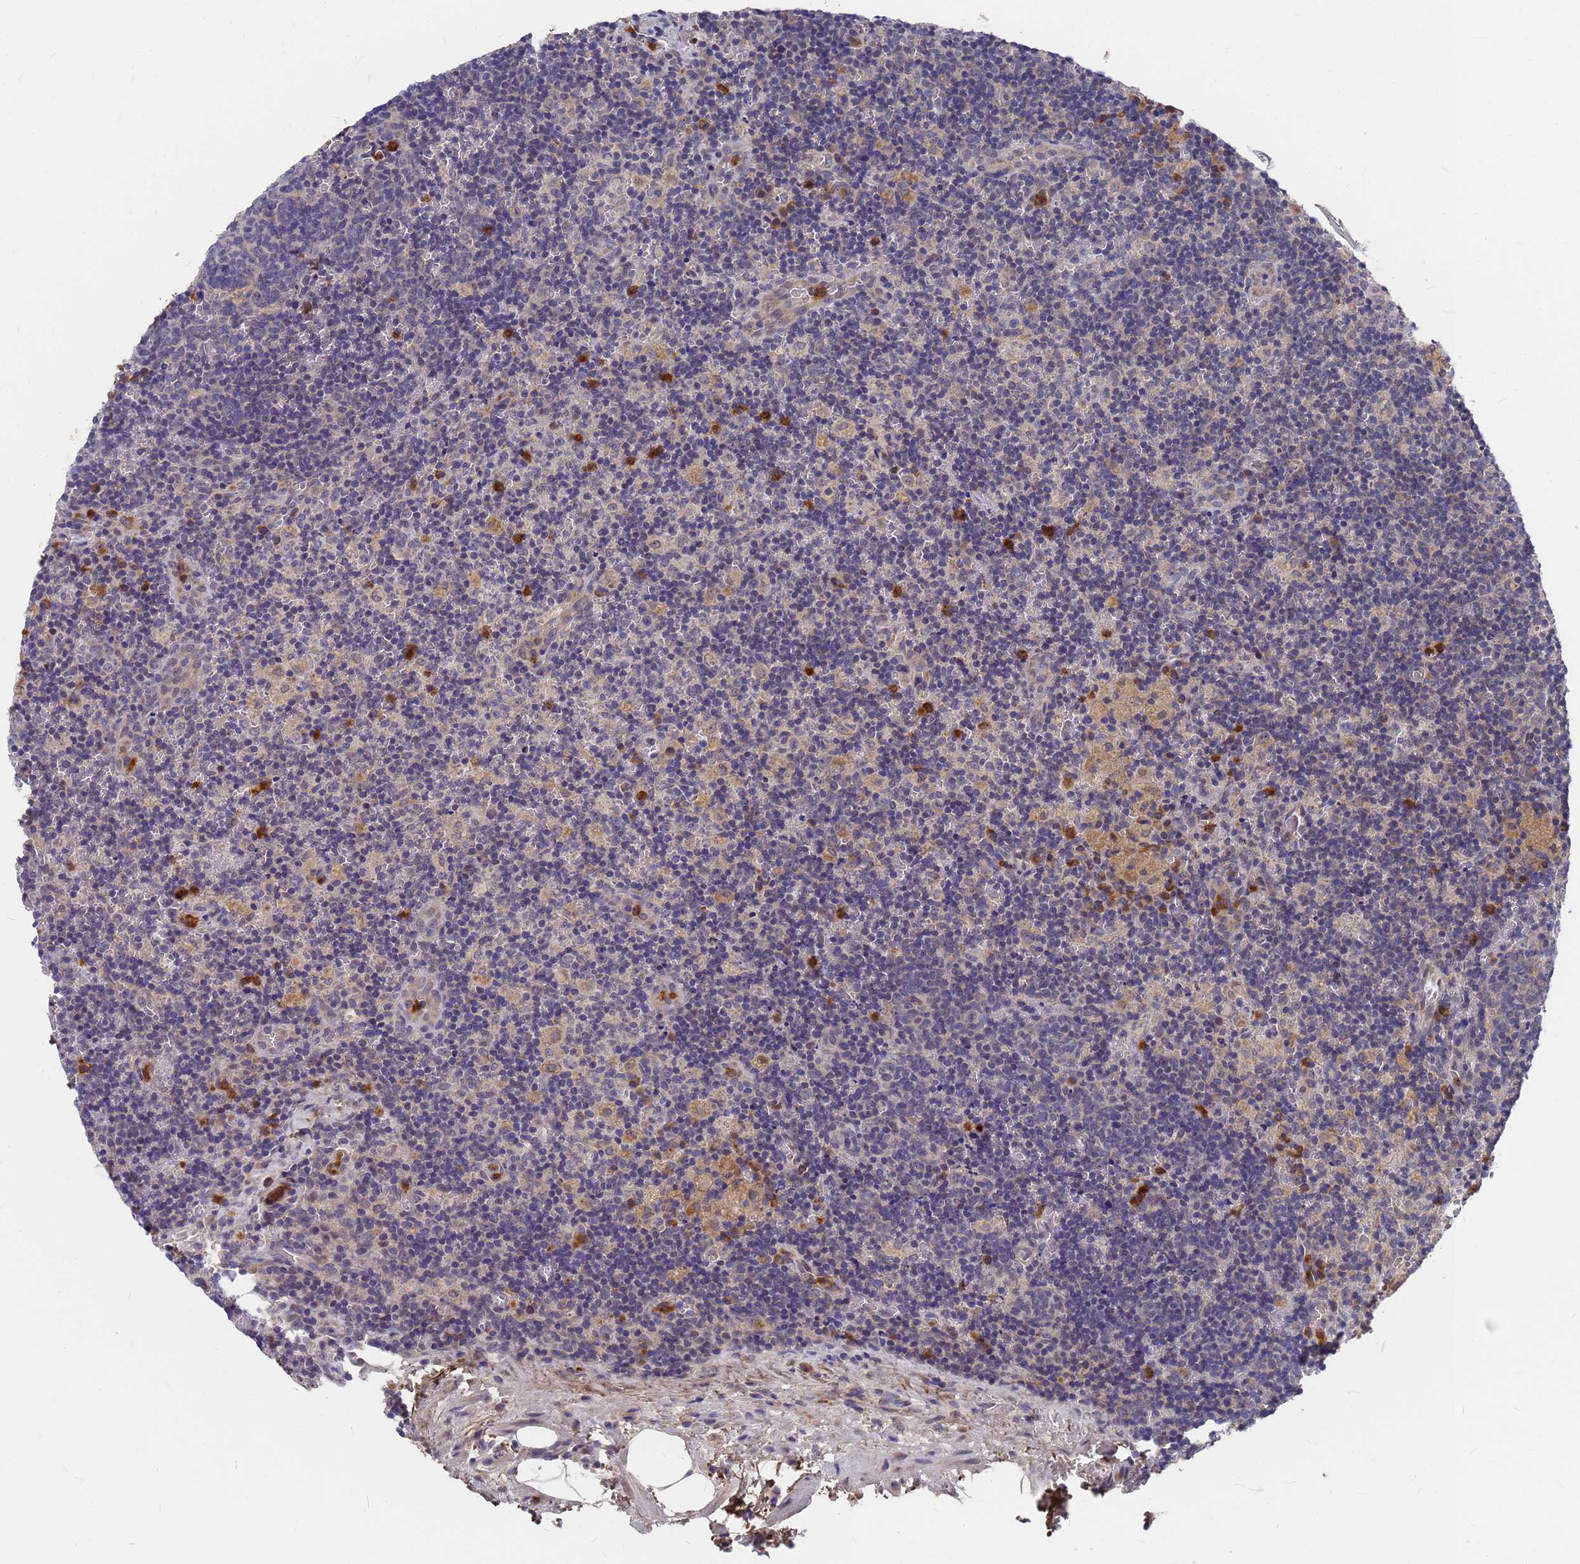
{"staining": {"intensity": "negative", "quantity": "none", "location": "none"}, "tissue": "lymph node", "cell_type": "Germinal center cells", "image_type": "normal", "snomed": [{"axis": "morphology", "description": "Normal tissue, NOS"}, {"axis": "topography", "description": "Lymph node"}], "caption": "DAB (3,3'-diaminobenzidine) immunohistochemical staining of normal human lymph node displays no significant staining in germinal center cells.", "gene": "ZNF717", "patient": {"sex": "male", "age": 58}}